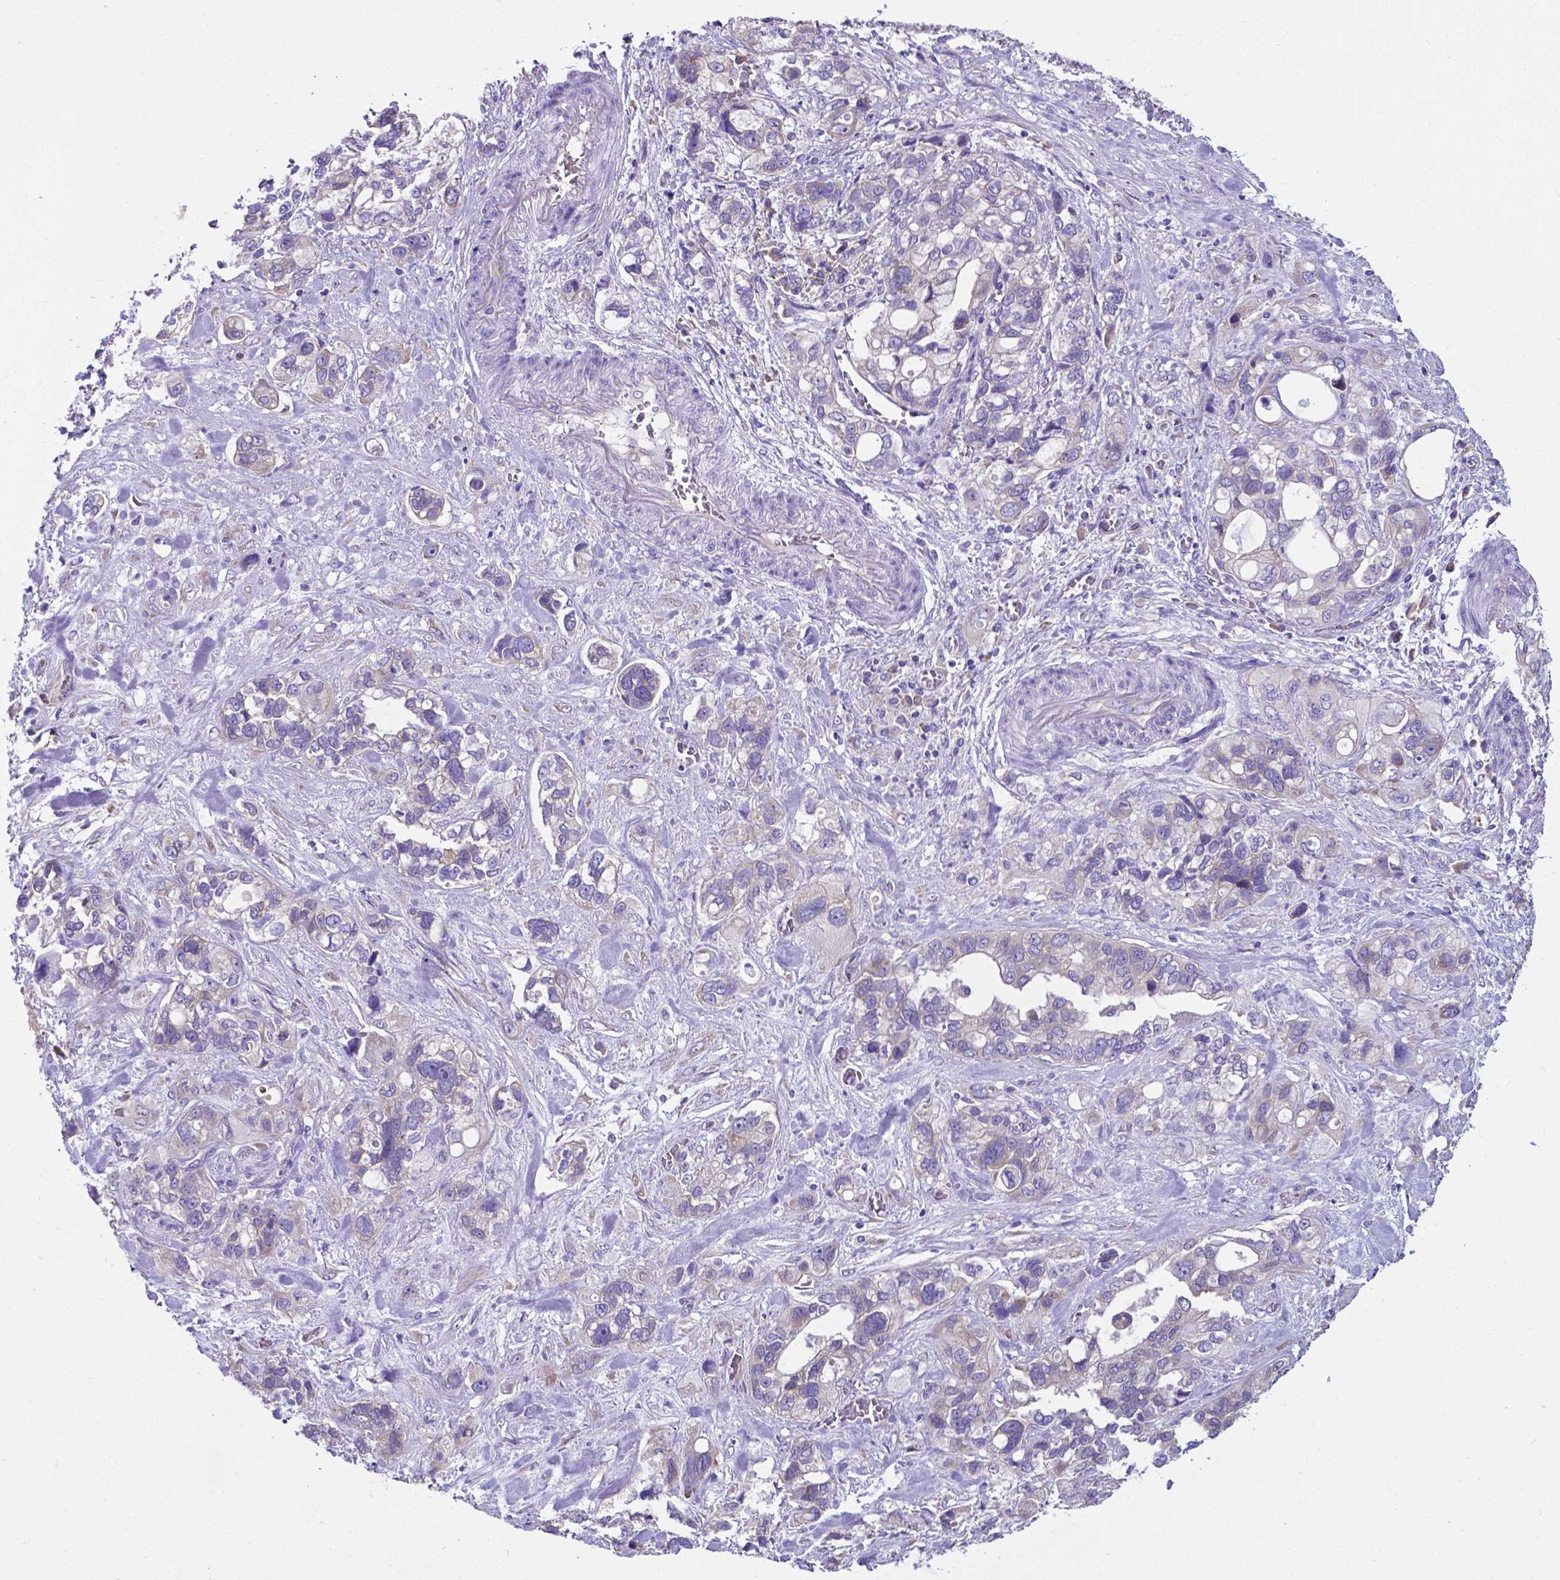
{"staining": {"intensity": "weak", "quantity": ">75%", "location": "cytoplasmic/membranous"}, "tissue": "stomach cancer", "cell_type": "Tumor cells", "image_type": "cancer", "snomed": [{"axis": "morphology", "description": "Adenocarcinoma, NOS"}, {"axis": "topography", "description": "Stomach, upper"}], "caption": "Protein positivity by immunohistochemistry displays weak cytoplasmic/membranous expression in approximately >75% of tumor cells in stomach cancer (adenocarcinoma).", "gene": "RPL6", "patient": {"sex": "female", "age": 81}}